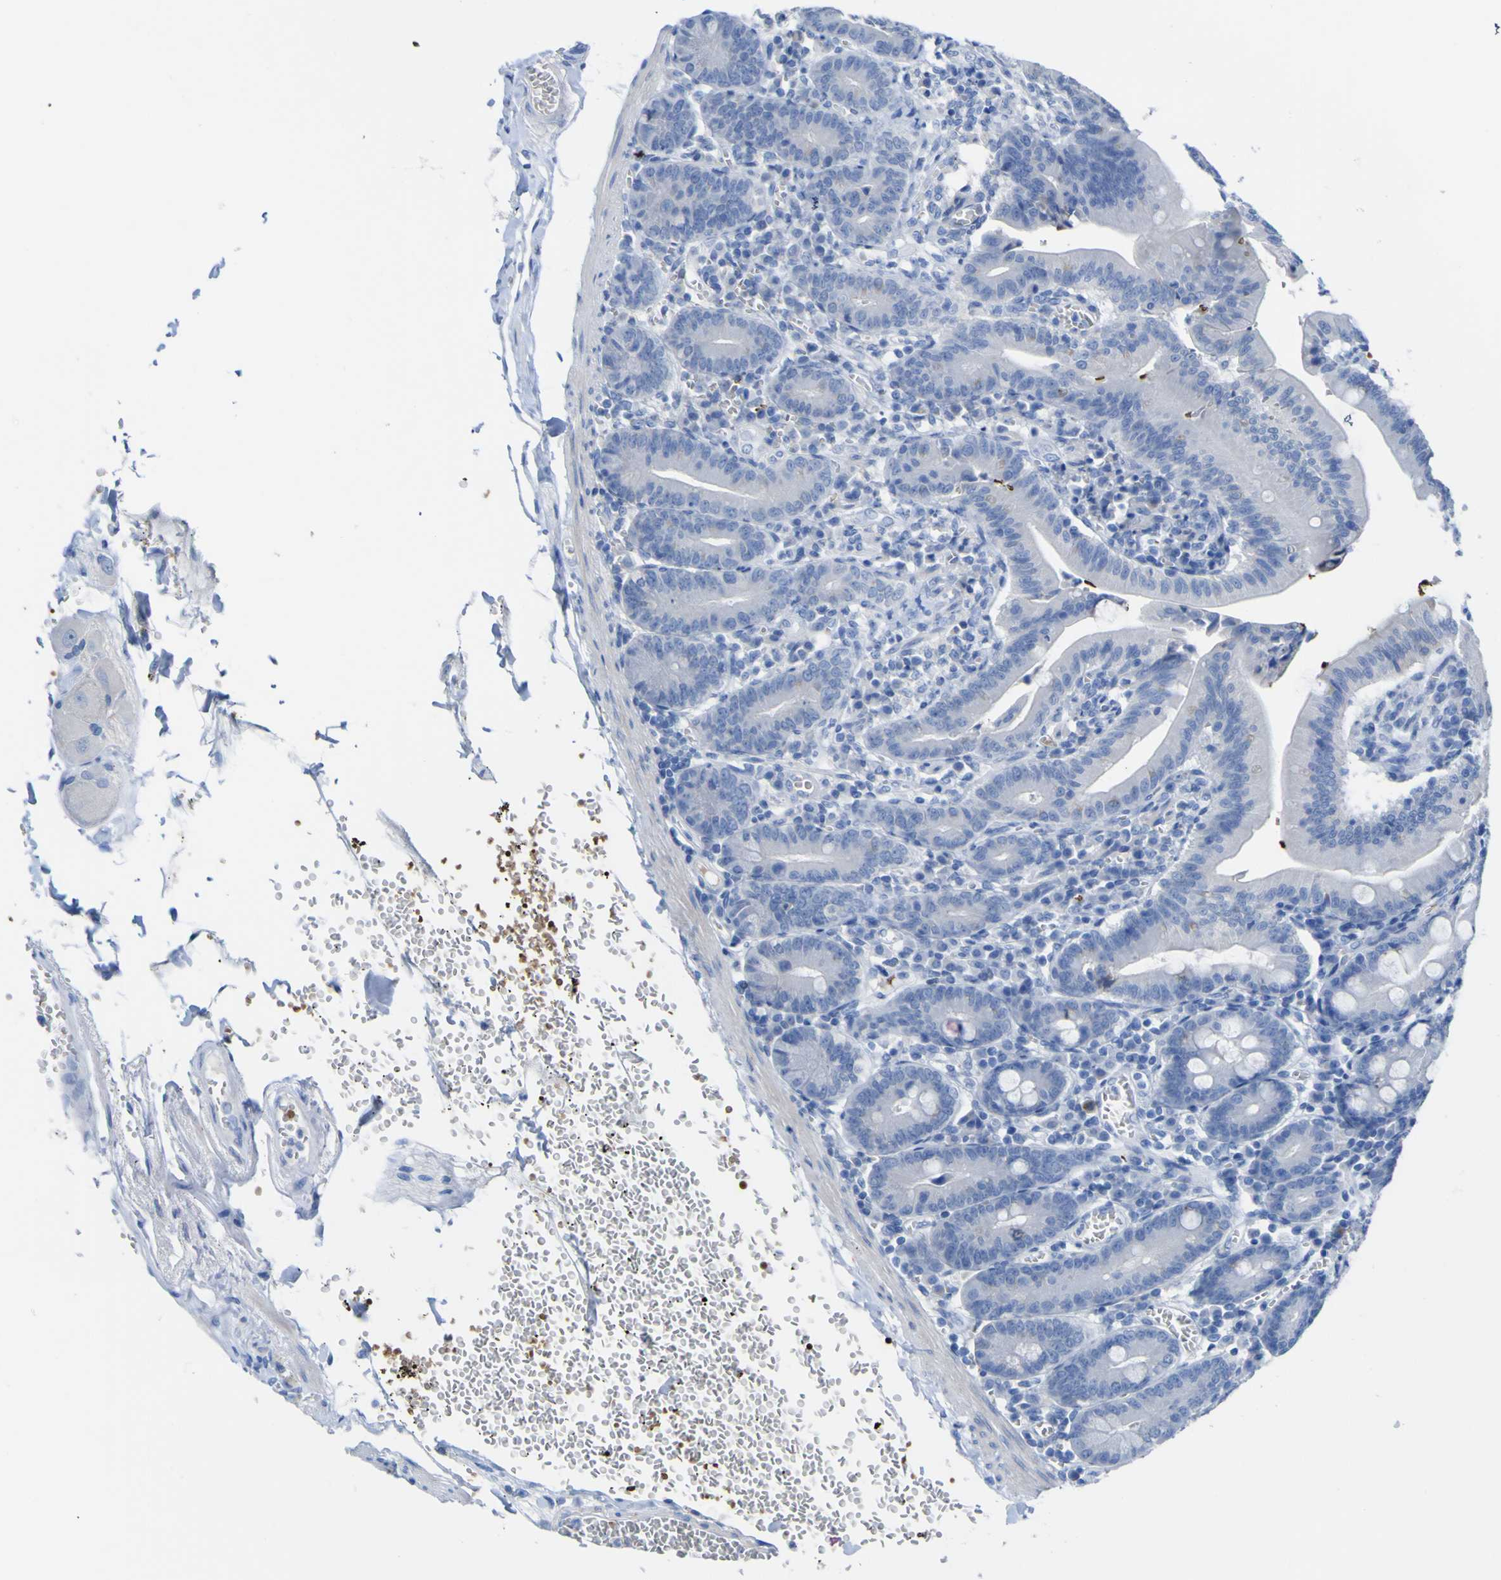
{"staining": {"intensity": "negative", "quantity": "none", "location": "none"}, "tissue": "small intestine", "cell_type": "Glandular cells", "image_type": "normal", "snomed": [{"axis": "morphology", "description": "Normal tissue, NOS"}, {"axis": "topography", "description": "Small intestine"}], "caption": "There is no significant positivity in glandular cells of small intestine. (IHC, brightfield microscopy, high magnification).", "gene": "GCM1", "patient": {"sex": "male", "age": 71}}